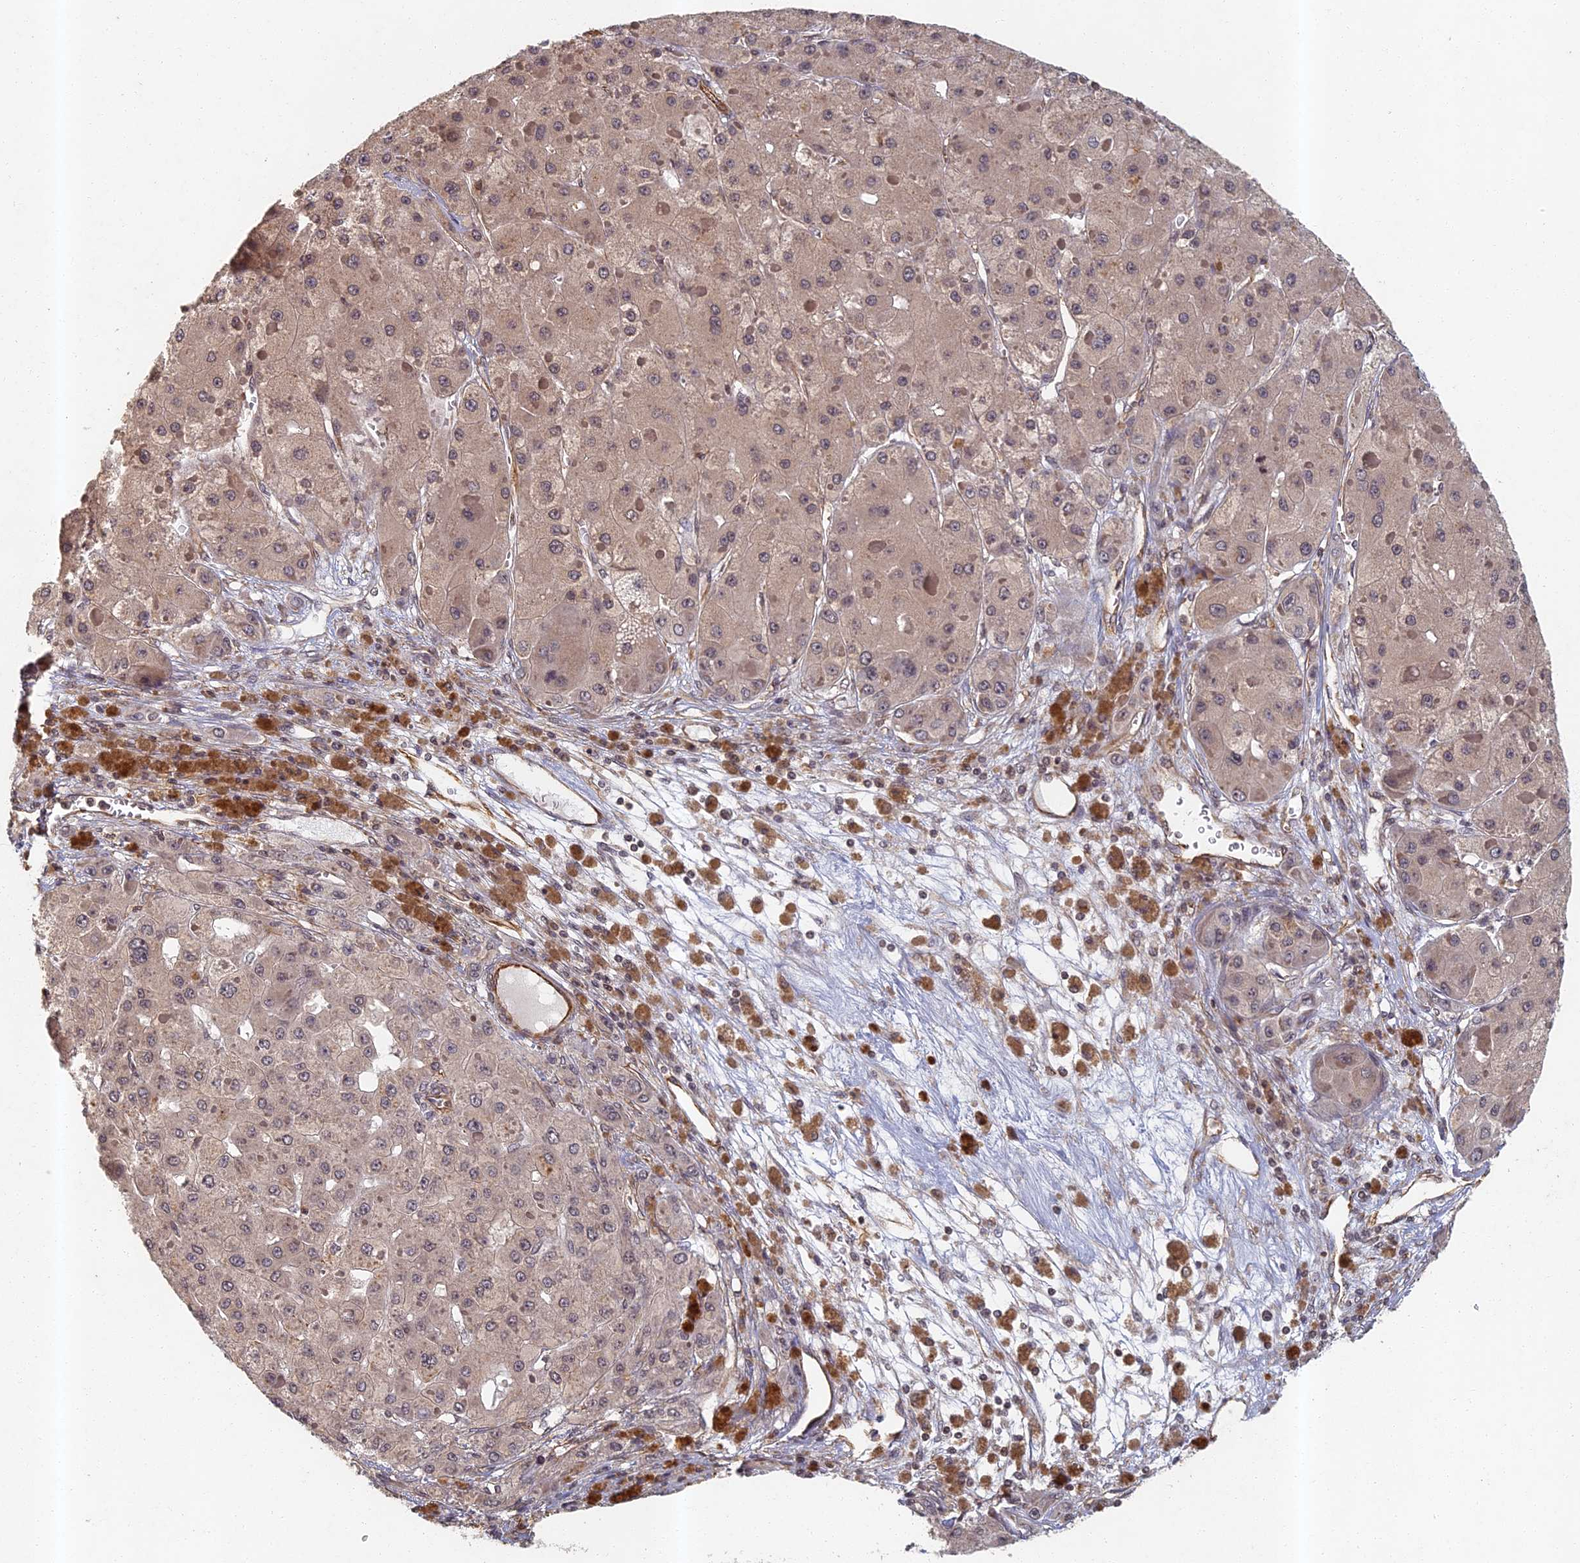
{"staining": {"intensity": "weak", "quantity": "25%-75%", "location": "cytoplasmic/membranous"}, "tissue": "liver cancer", "cell_type": "Tumor cells", "image_type": "cancer", "snomed": [{"axis": "morphology", "description": "Carcinoma, Hepatocellular, NOS"}, {"axis": "topography", "description": "Liver"}], "caption": "A brown stain shows weak cytoplasmic/membranous expression of a protein in human liver cancer tumor cells. (DAB (3,3'-diaminobenzidine) = brown stain, brightfield microscopy at high magnification).", "gene": "ABCB10", "patient": {"sex": "female", "age": 73}}